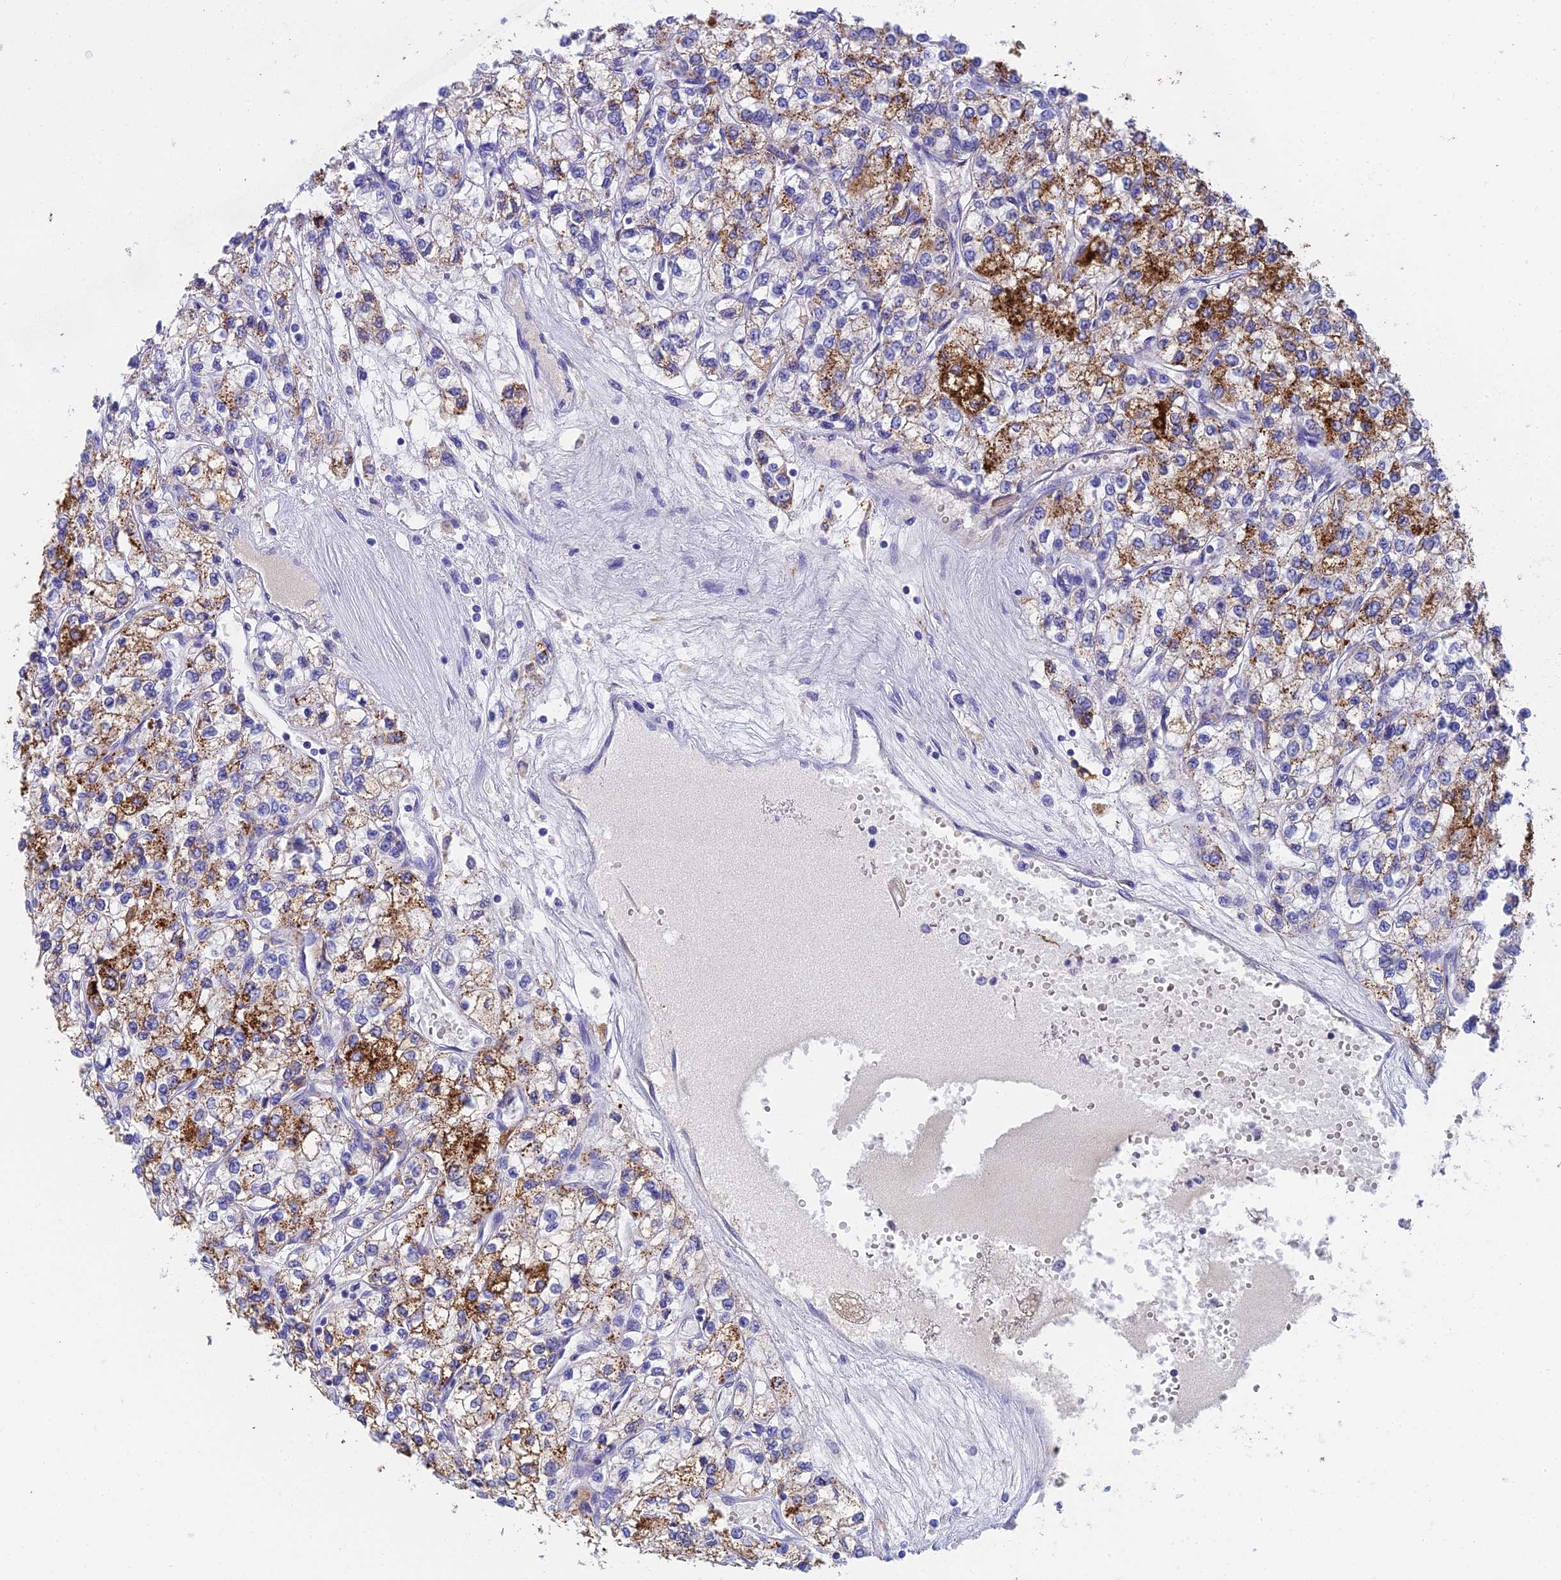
{"staining": {"intensity": "moderate", "quantity": "25%-75%", "location": "cytoplasmic/membranous"}, "tissue": "renal cancer", "cell_type": "Tumor cells", "image_type": "cancer", "snomed": [{"axis": "morphology", "description": "Adenocarcinoma, NOS"}, {"axis": "topography", "description": "Kidney"}], "caption": "Adenocarcinoma (renal) was stained to show a protein in brown. There is medium levels of moderate cytoplasmic/membranous staining in approximately 25%-75% of tumor cells.", "gene": "ADAMTS13", "patient": {"sex": "male", "age": 80}}